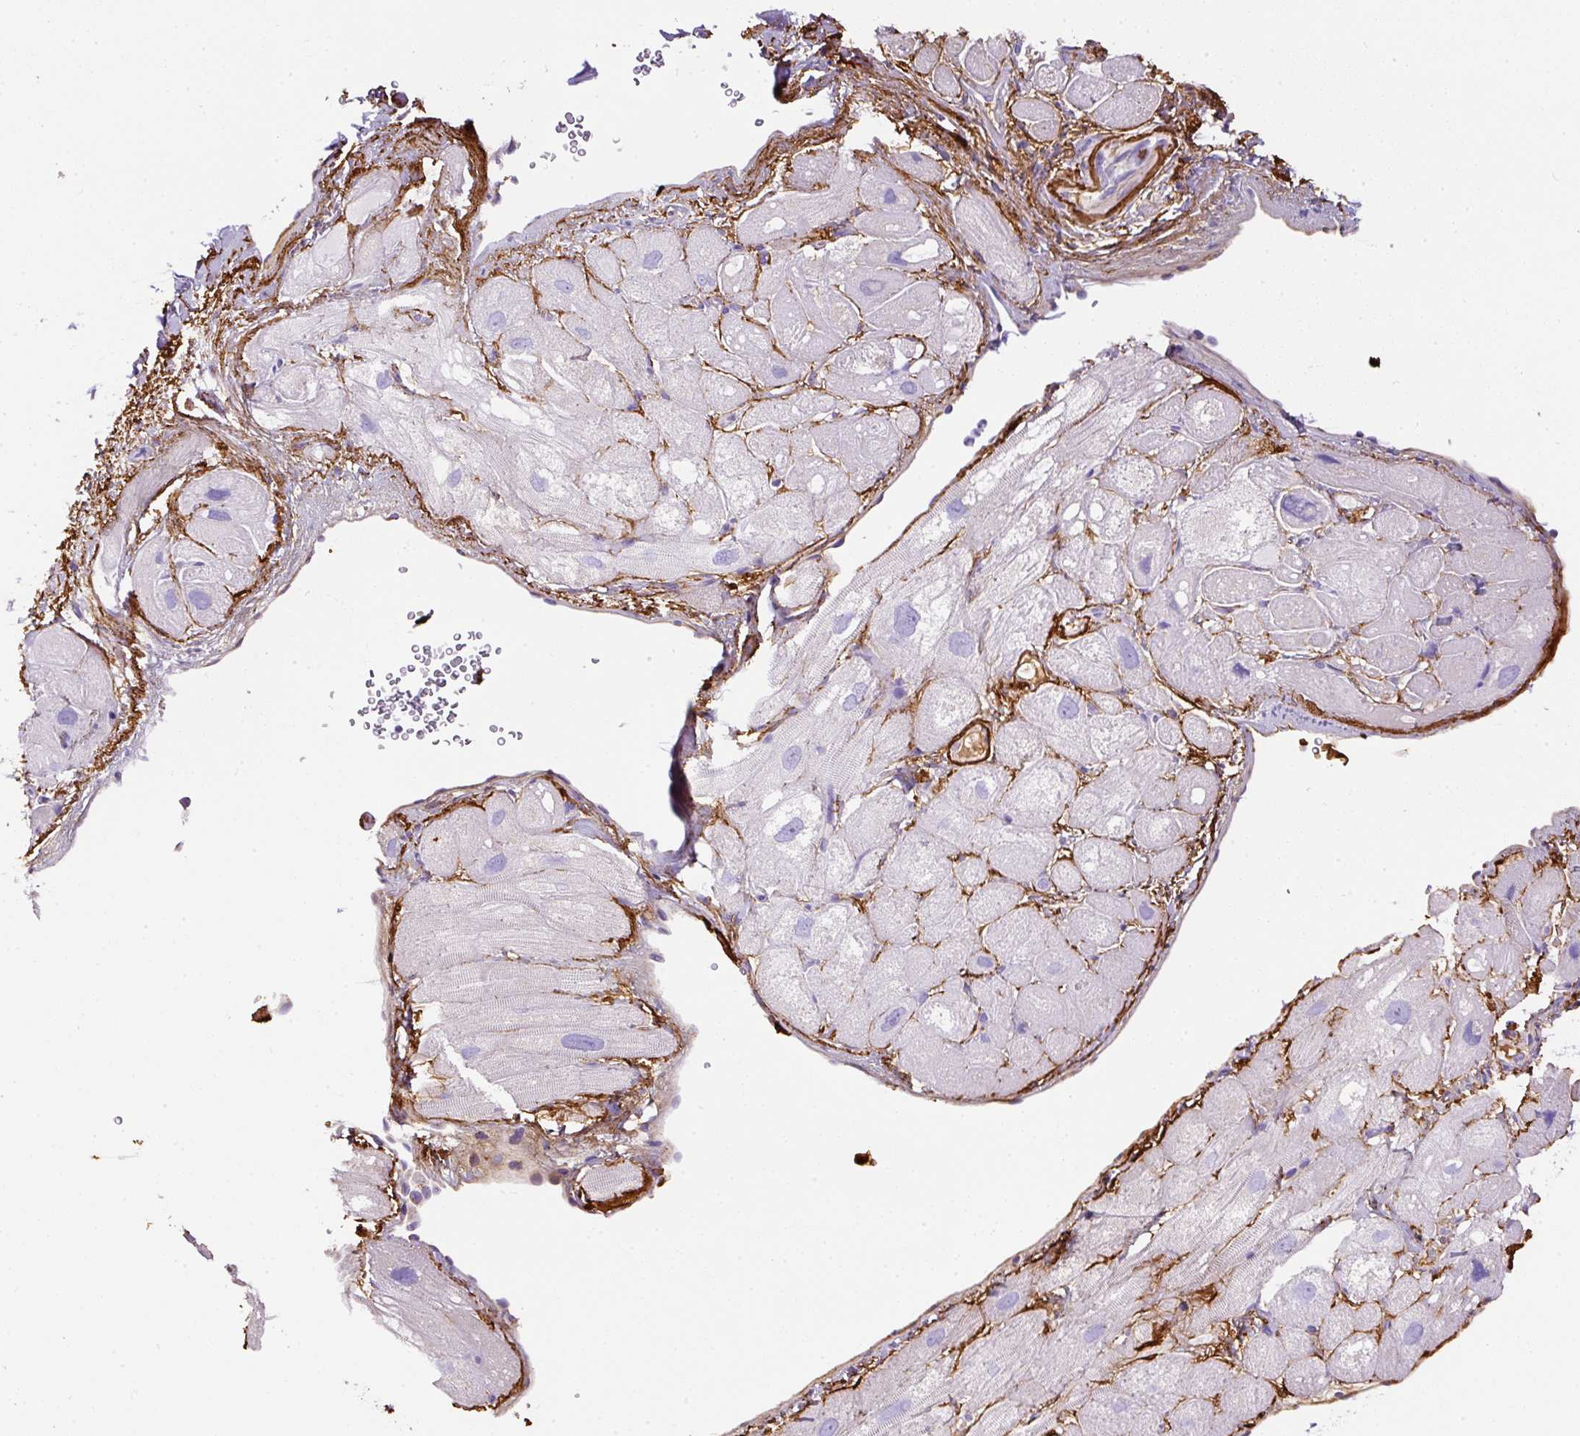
{"staining": {"intensity": "negative", "quantity": "none", "location": "none"}, "tissue": "heart muscle", "cell_type": "Cardiomyocytes", "image_type": "normal", "snomed": [{"axis": "morphology", "description": "Normal tissue, NOS"}, {"axis": "topography", "description": "Heart"}], "caption": "An immunohistochemistry (IHC) histopathology image of normal heart muscle is shown. There is no staining in cardiomyocytes of heart muscle.", "gene": "APCS", "patient": {"sex": "male", "age": 49}}